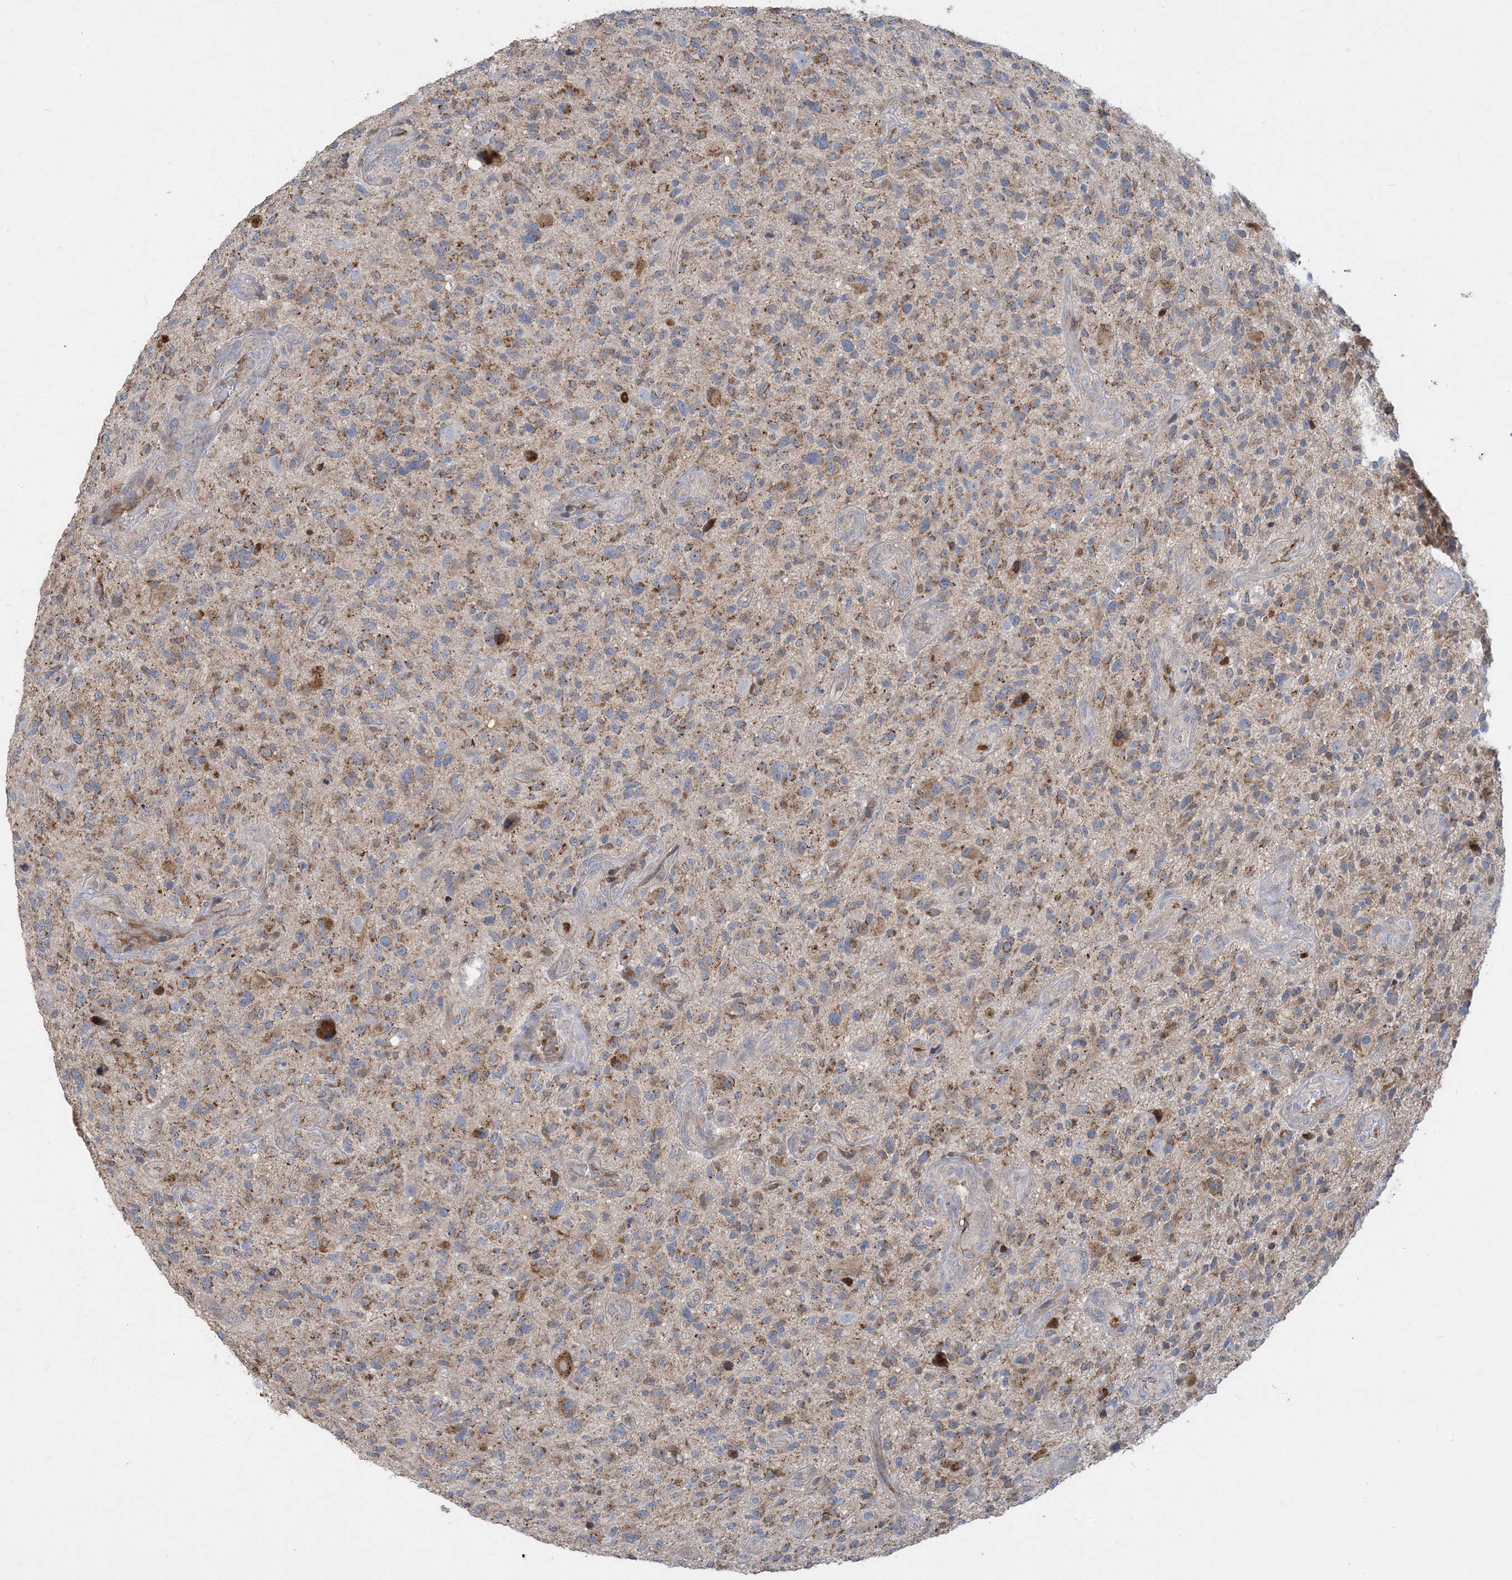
{"staining": {"intensity": "weak", "quantity": "25%-75%", "location": "cytoplasmic/membranous"}, "tissue": "glioma", "cell_type": "Tumor cells", "image_type": "cancer", "snomed": [{"axis": "morphology", "description": "Glioma, malignant, High grade"}, {"axis": "topography", "description": "Brain"}], "caption": "Brown immunohistochemical staining in human glioma exhibits weak cytoplasmic/membranous positivity in approximately 25%-75% of tumor cells.", "gene": "ECHDC1", "patient": {"sex": "male", "age": 47}}